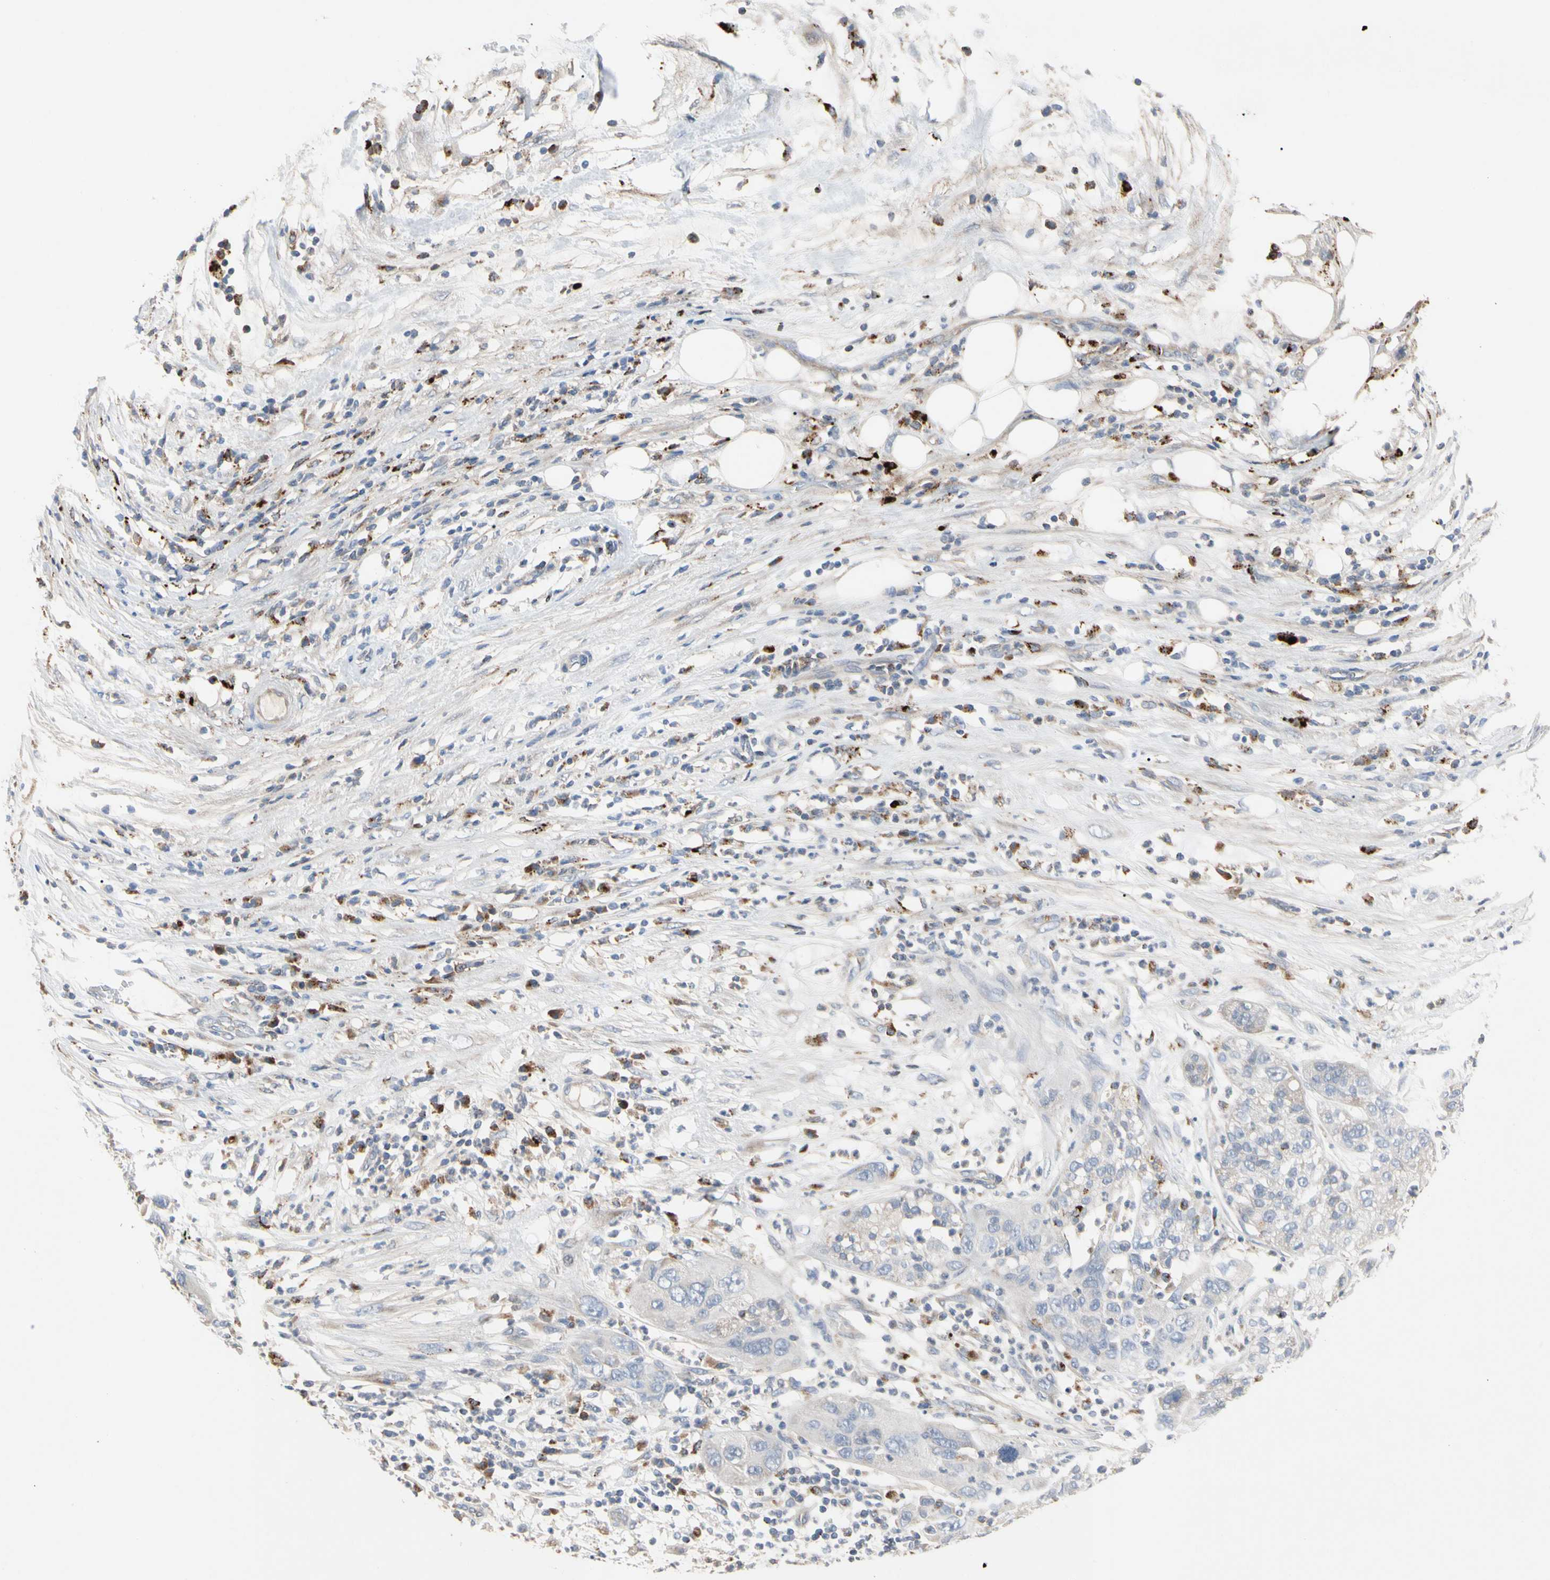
{"staining": {"intensity": "negative", "quantity": "none", "location": "none"}, "tissue": "pancreatic cancer", "cell_type": "Tumor cells", "image_type": "cancer", "snomed": [{"axis": "morphology", "description": "Adenocarcinoma, NOS"}, {"axis": "topography", "description": "Pancreas"}], "caption": "A high-resolution histopathology image shows immunohistochemistry staining of pancreatic cancer, which reveals no significant positivity in tumor cells.", "gene": "ADA2", "patient": {"sex": "female", "age": 78}}